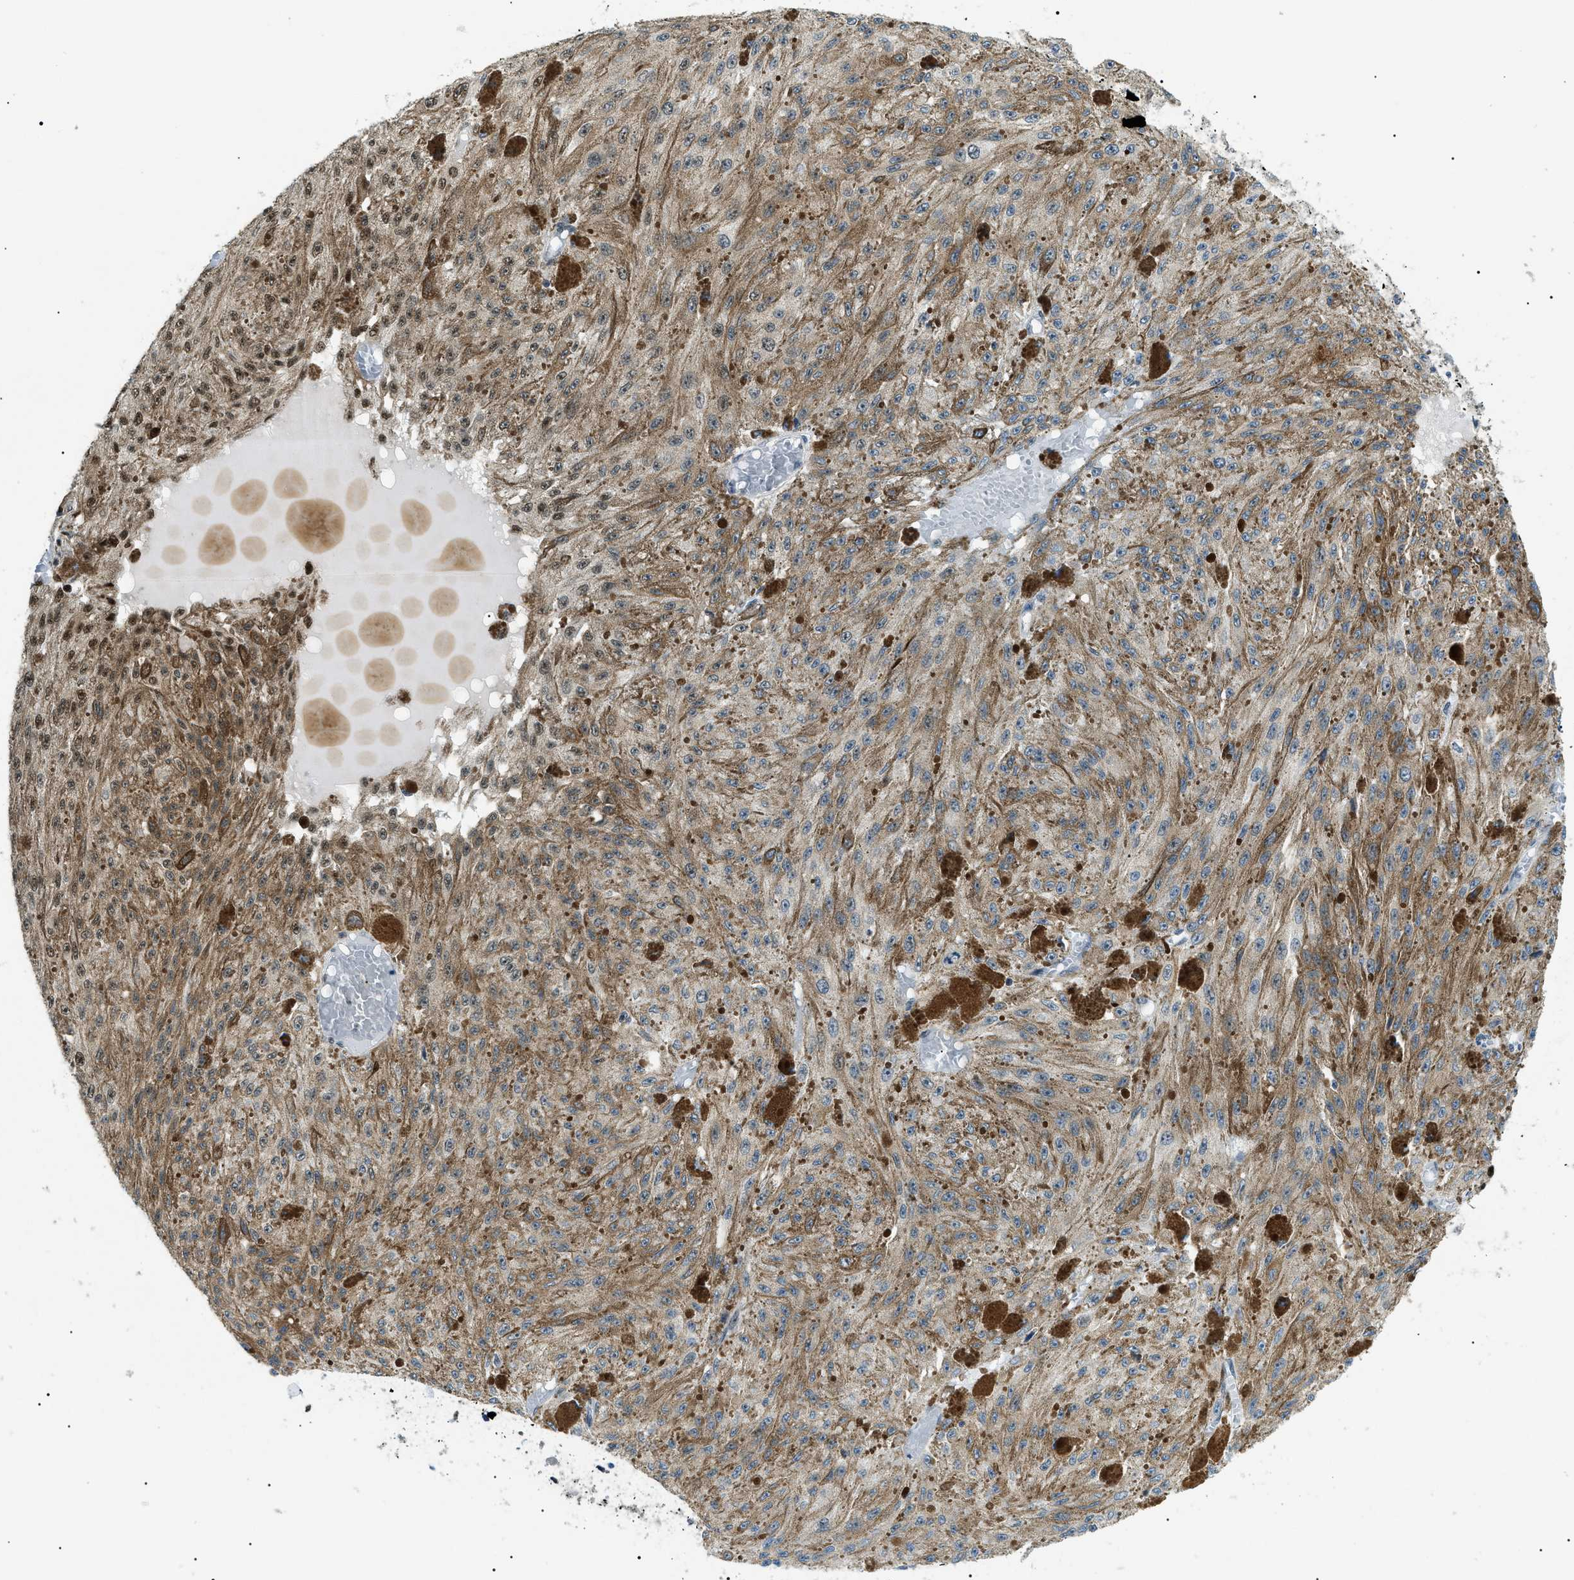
{"staining": {"intensity": "moderate", "quantity": ">75%", "location": "cytoplasmic/membranous,nuclear"}, "tissue": "melanoma", "cell_type": "Tumor cells", "image_type": "cancer", "snomed": [{"axis": "morphology", "description": "Malignant melanoma, NOS"}, {"axis": "topography", "description": "Other"}], "caption": "Brown immunohistochemical staining in human malignant melanoma reveals moderate cytoplasmic/membranous and nuclear positivity in about >75% of tumor cells. The staining was performed using DAB to visualize the protein expression in brown, while the nuclei were stained in blue with hematoxylin (Magnification: 20x).", "gene": "CWC25", "patient": {"sex": "male", "age": 79}}